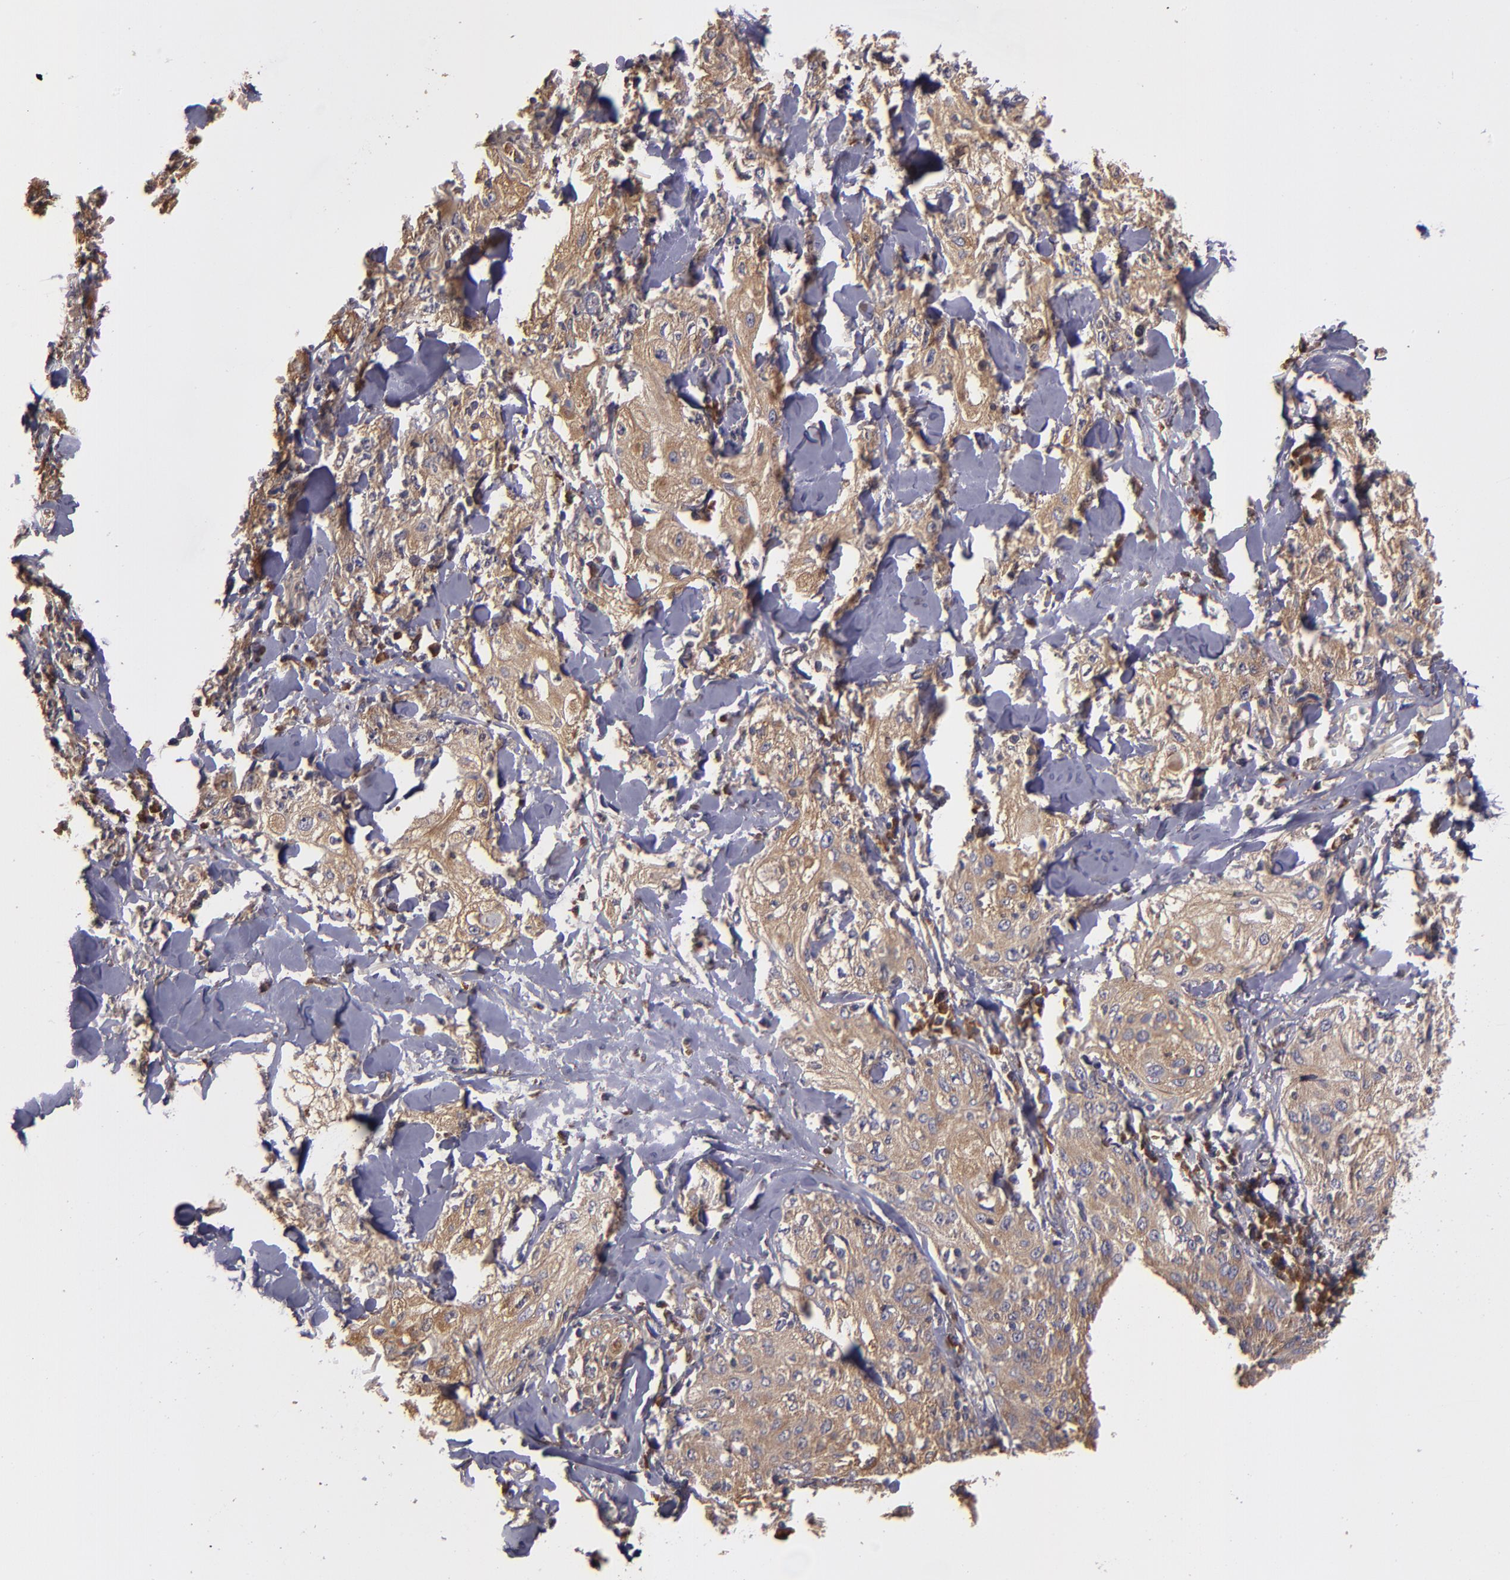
{"staining": {"intensity": "moderate", "quantity": ">75%", "location": "cytoplasmic/membranous"}, "tissue": "skin cancer", "cell_type": "Tumor cells", "image_type": "cancer", "snomed": [{"axis": "morphology", "description": "Squamous cell carcinoma, NOS"}, {"axis": "topography", "description": "Skin"}], "caption": "Tumor cells show medium levels of moderate cytoplasmic/membranous expression in approximately >75% of cells in human skin cancer. Using DAB (3,3'-diaminobenzidine) (brown) and hematoxylin (blue) stains, captured at high magnification using brightfield microscopy.", "gene": "CARS1", "patient": {"sex": "male", "age": 65}}